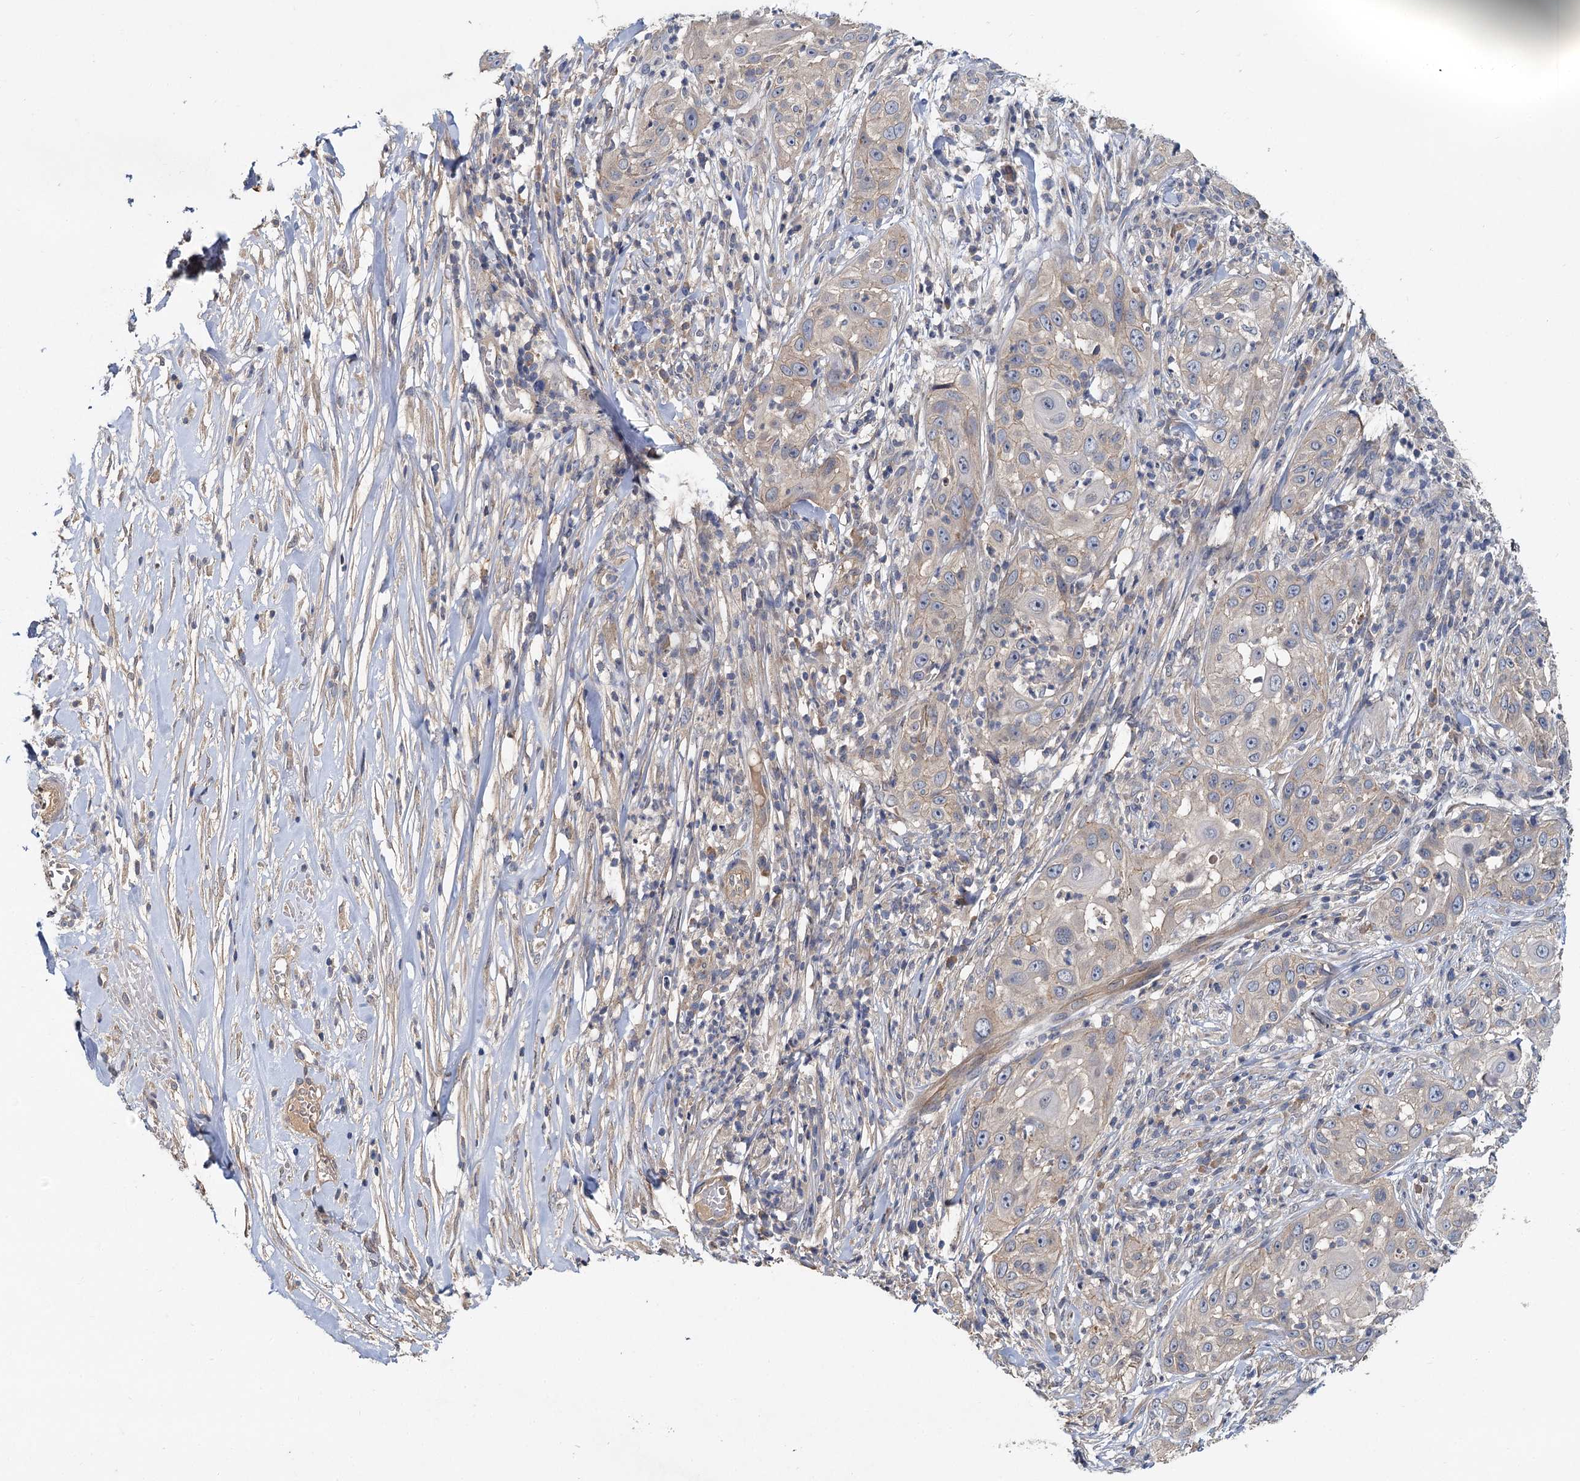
{"staining": {"intensity": "negative", "quantity": "none", "location": "none"}, "tissue": "skin cancer", "cell_type": "Tumor cells", "image_type": "cancer", "snomed": [{"axis": "morphology", "description": "Squamous cell carcinoma, NOS"}, {"axis": "topography", "description": "Skin"}], "caption": "Tumor cells are negative for brown protein staining in skin cancer.", "gene": "ZNF324", "patient": {"sex": "female", "age": 44}}